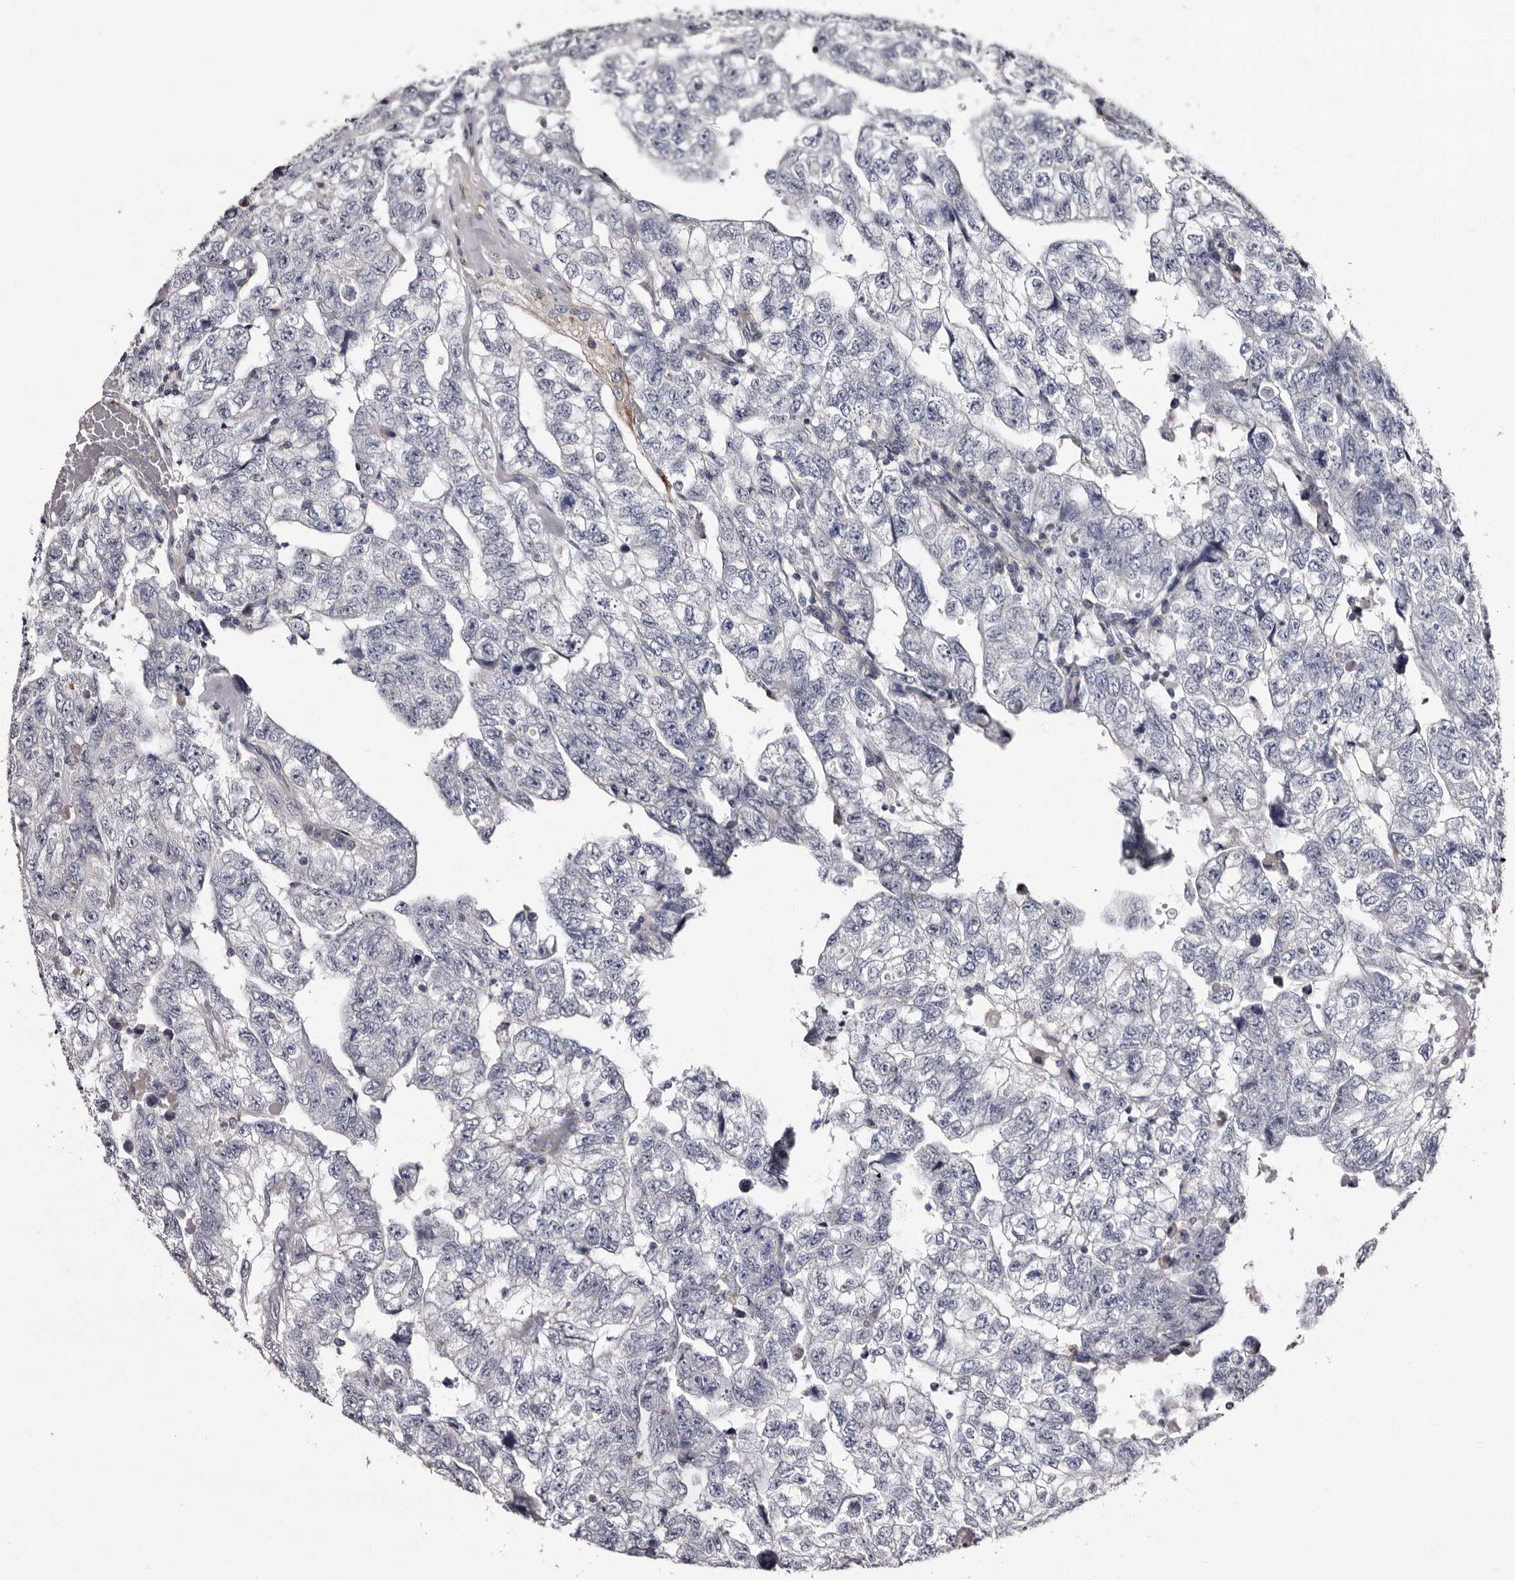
{"staining": {"intensity": "negative", "quantity": "none", "location": "none"}, "tissue": "testis cancer", "cell_type": "Tumor cells", "image_type": "cancer", "snomed": [{"axis": "morphology", "description": "Carcinoma, Embryonal, NOS"}, {"axis": "topography", "description": "Testis"}], "caption": "High magnification brightfield microscopy of testis embryonal carcinoma stained with DAB (brown) and counterstained with hematoxylin (blue): tumor cells show no significant expression.", "gene": "AUNIP", "patient": {"sex": "male", "age": 36}}